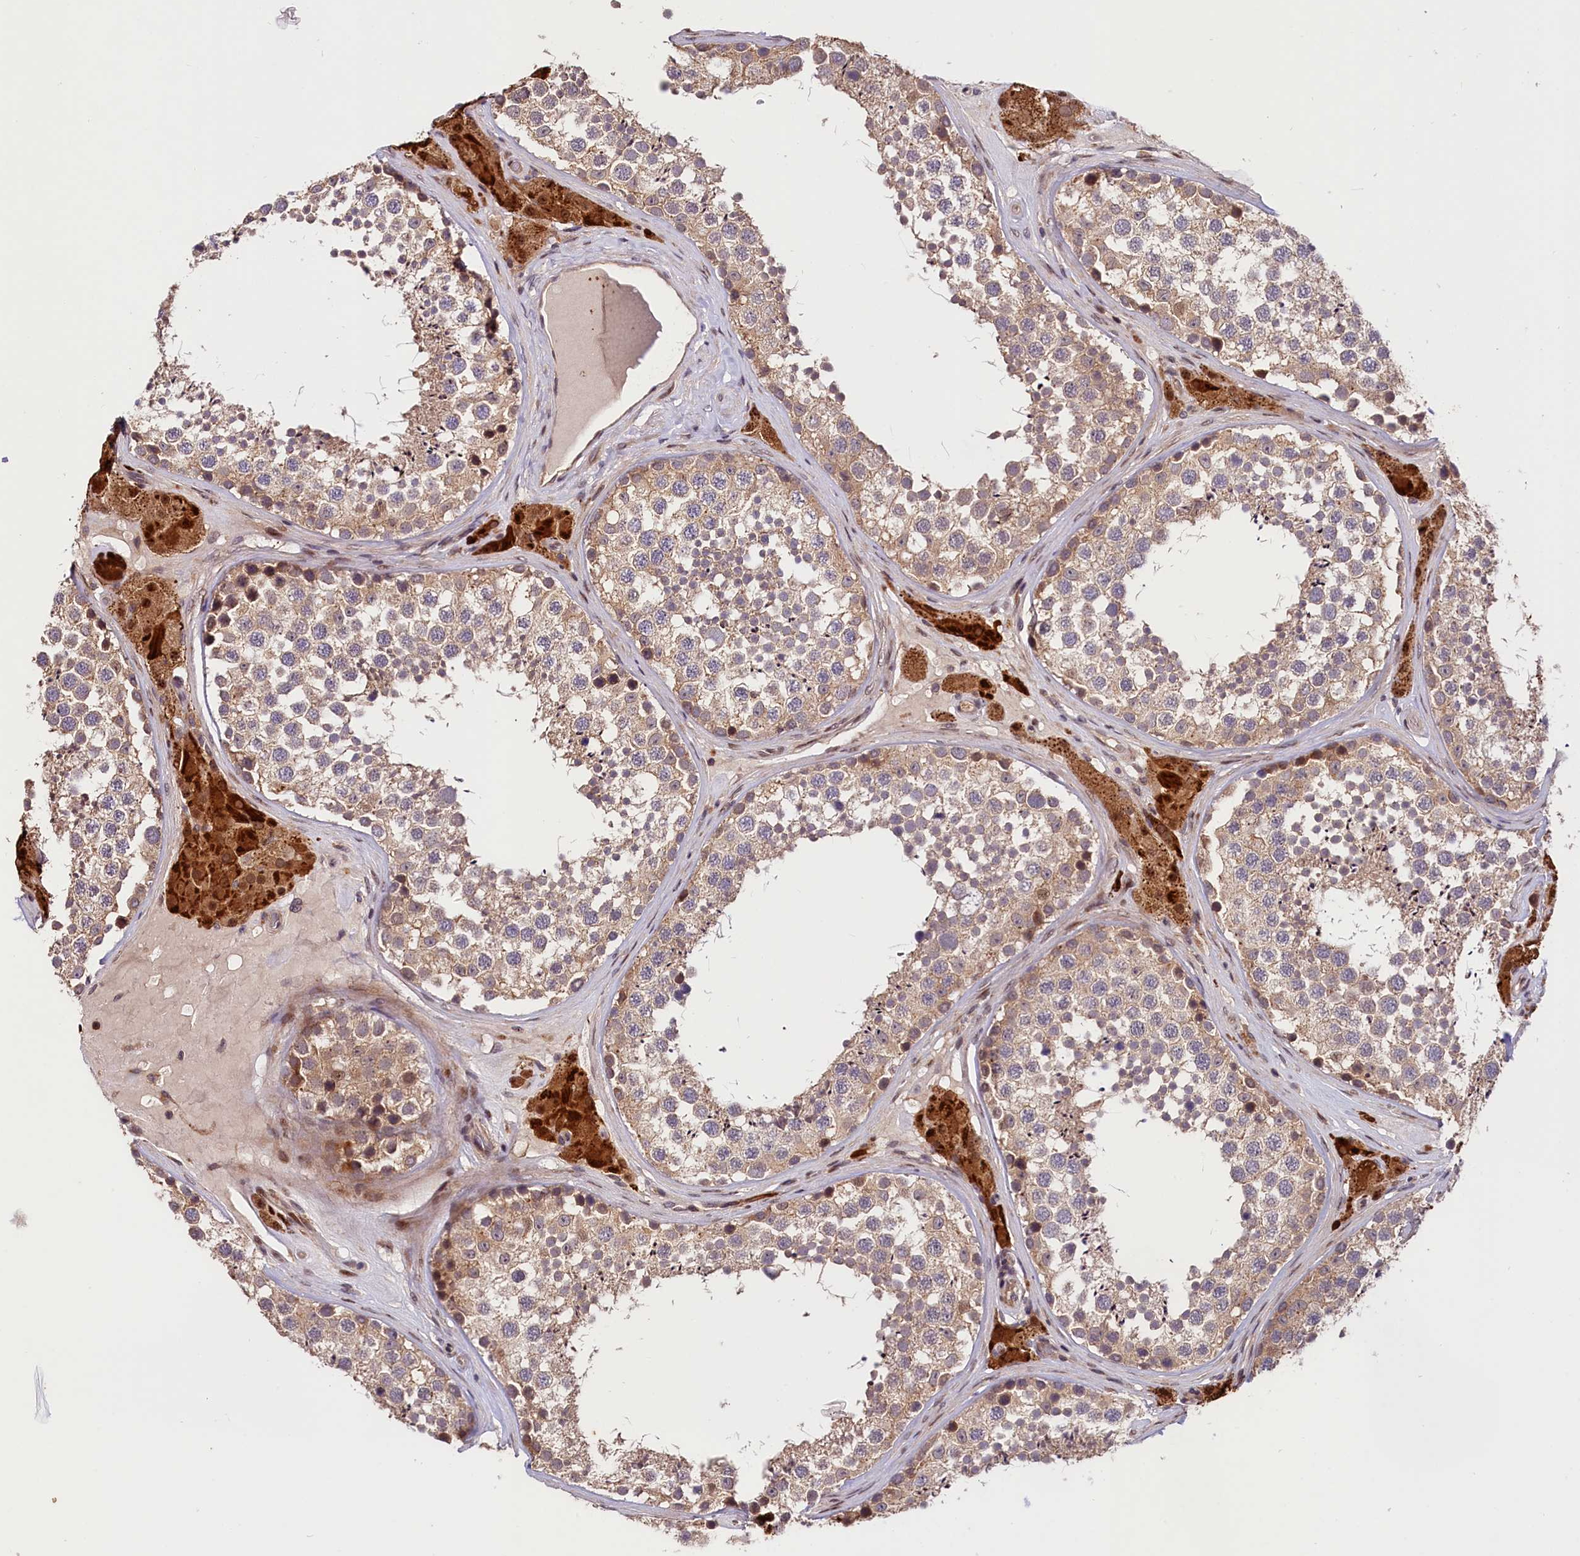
{"staining": {"intensity": "weak", "quantity": ">75%", "location": "cytoplasmic/membranous"}, "tissue": "testis", "cell_type": "Cells in seminiferous ducts", "image_type": "normal", "snomed": [{"axis": "morphology", "description": "Normal tissue, NOS"}, {"axis": "topography", "description": "Testis"}], "caption": "Weak cytoplasmic/membranous expression is appreciated in approximately >75% of cells in seminiferous ducts in unremarkable testis.", "gene": "CACNA1H", "patient": {"sex": "male", "age": 46}}